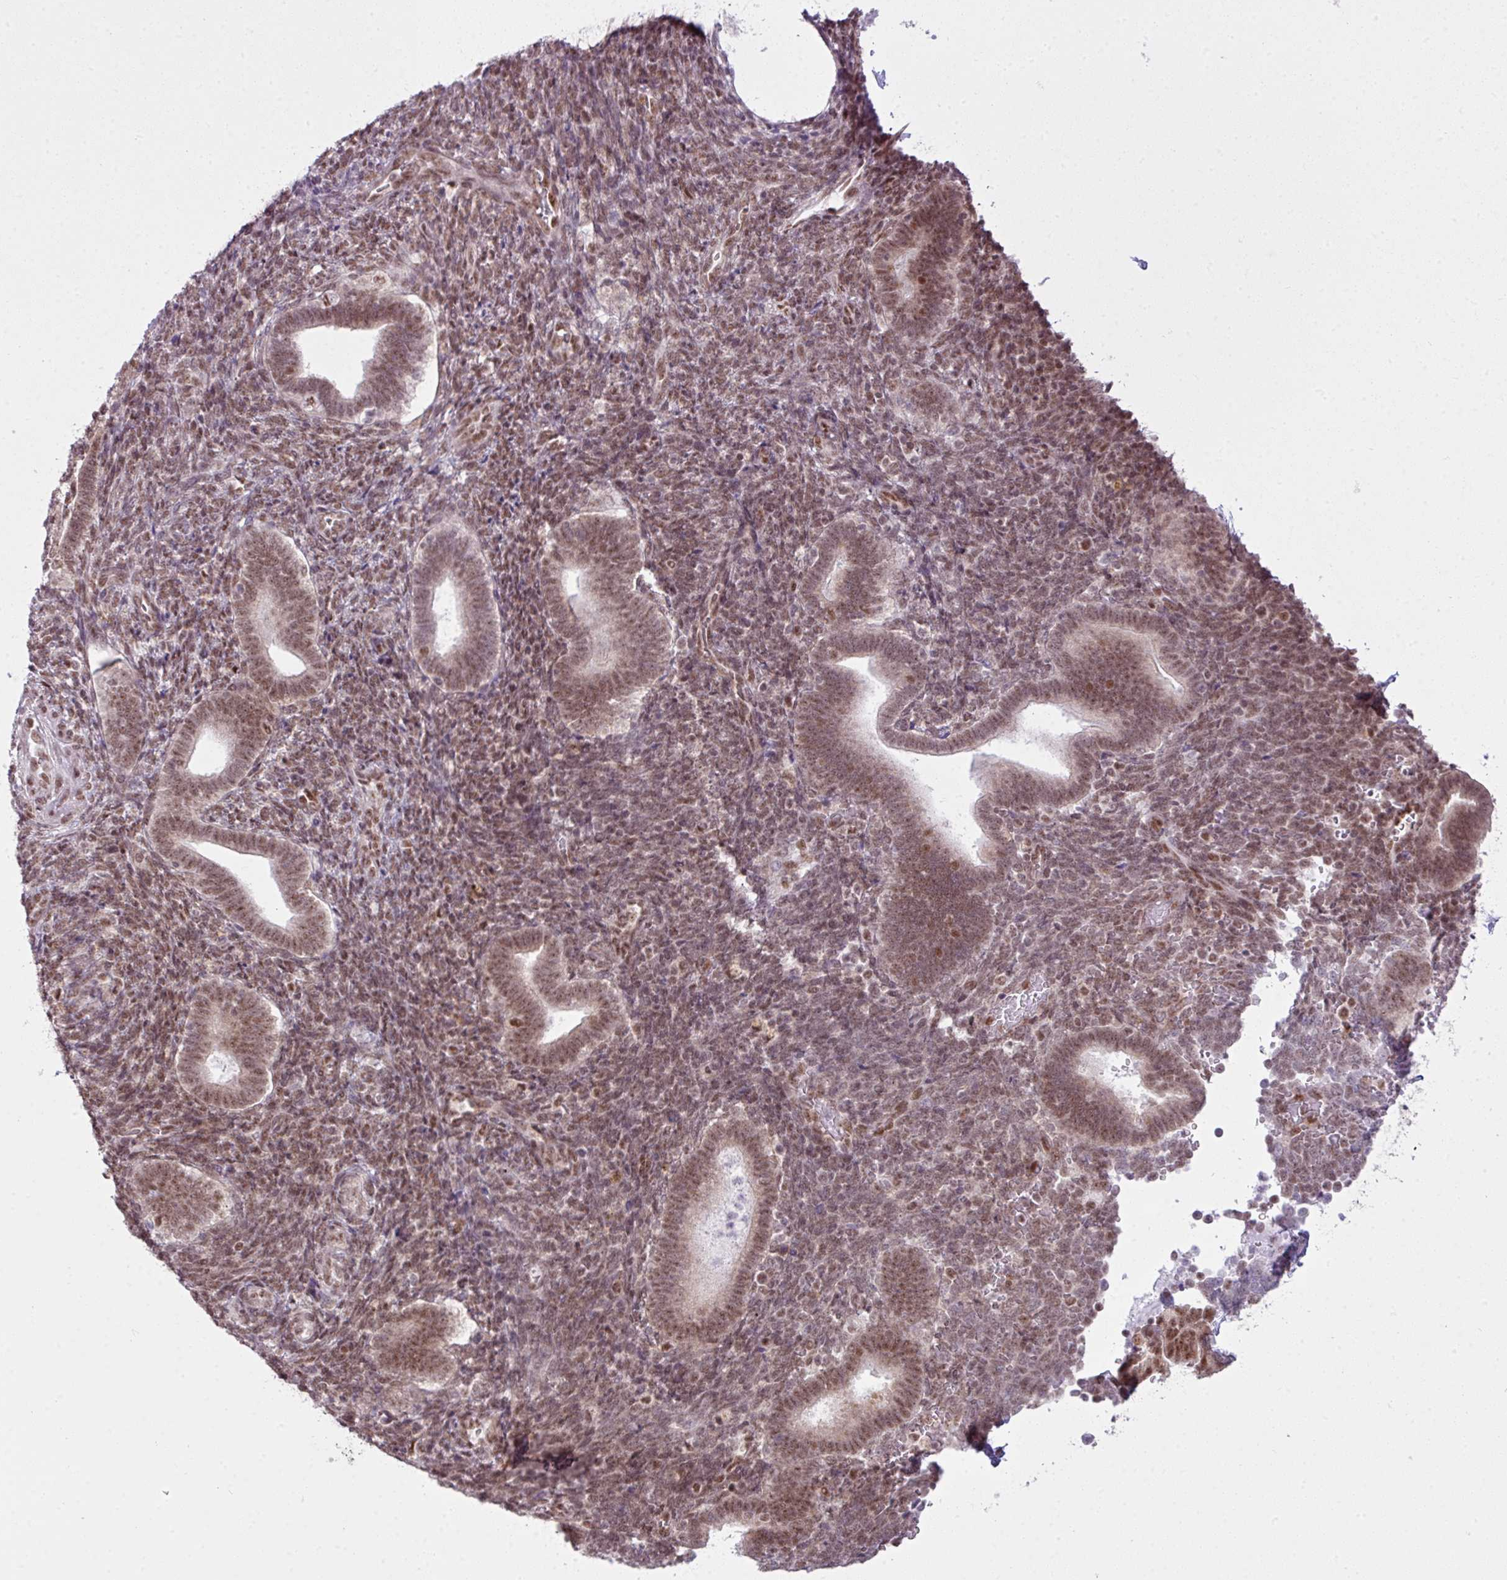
{"staining": {"intensity": "moderate", "quantity": ">75%", "location": "nuclear"}, "tissue": "endometrium", "cell_type": "Cells in endometrial stroma", "image_type": "normal", "snomed": [{"axis": "morphology", "description": "Normal tissue, NOS"}, {"axis": "topography", "description": "Endometrium"}], "caption": "Protein staining displays moderate nuclear expression in approximately >75% of cells in endometrial stroma in unremarkable endometrium.", "gene": "ARL6IP4", "patient": {"sex": "female", "age": 34}}